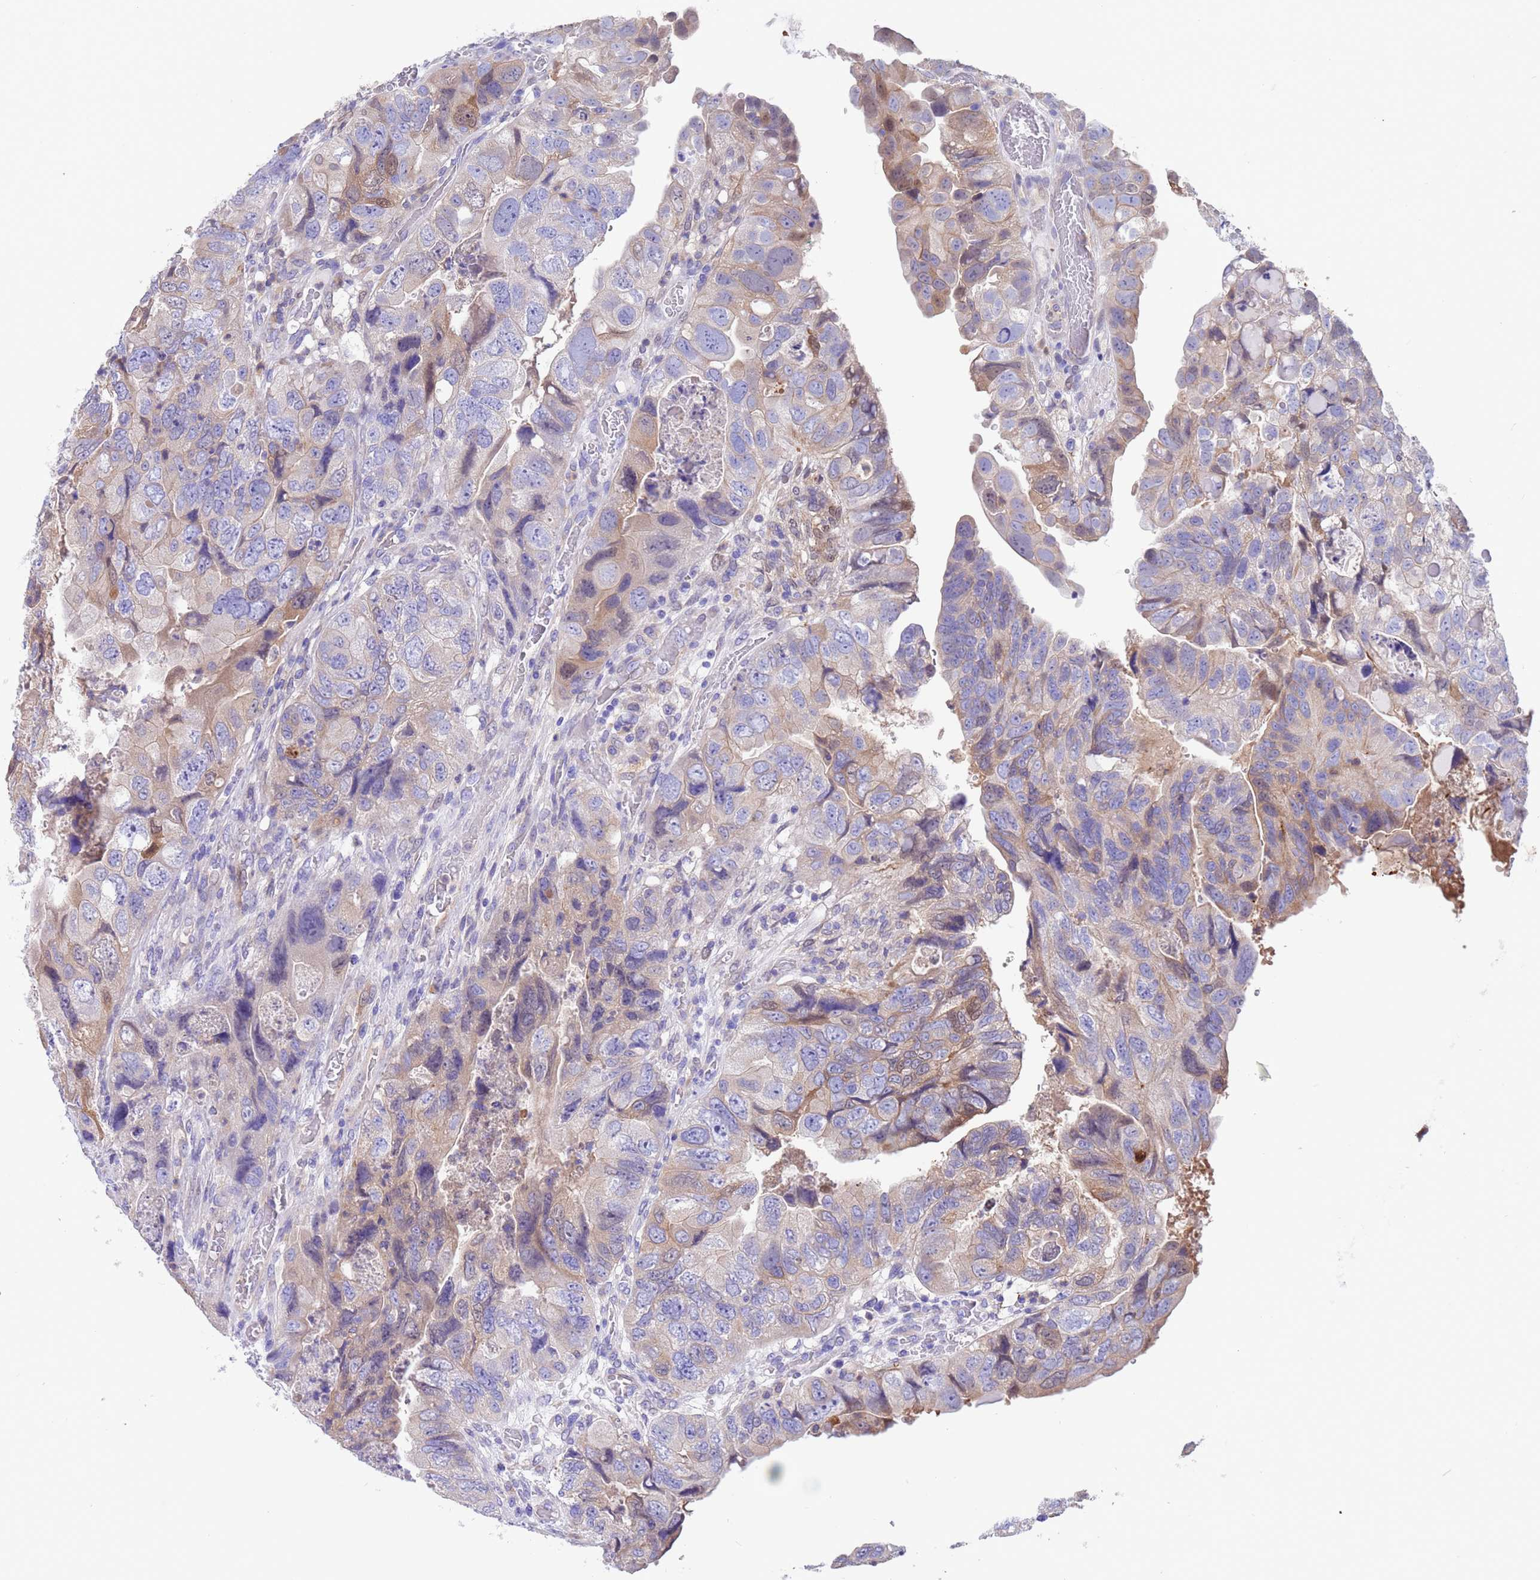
{"staining": {"intensity": "weak", "quantity": "<25%", "location": "cytoplasmic/membranous"}, "tissue": "colorectal cancer", "cell_type": "Tumor cells", "image_type": "cancer", "snomed": [{"axis": "morphology", "description": "Adenocarcinoma, NOS"}, {"axis": "topography", "description": "Rectum"}], "caption": "IHC photomicrograph of neoplastic tissue: colorectal cancer stained with DAB reveals no significant protein staining in tumor cells.", "gene": "C6orf47", "patient": {"sex": "male", "age": 63}}